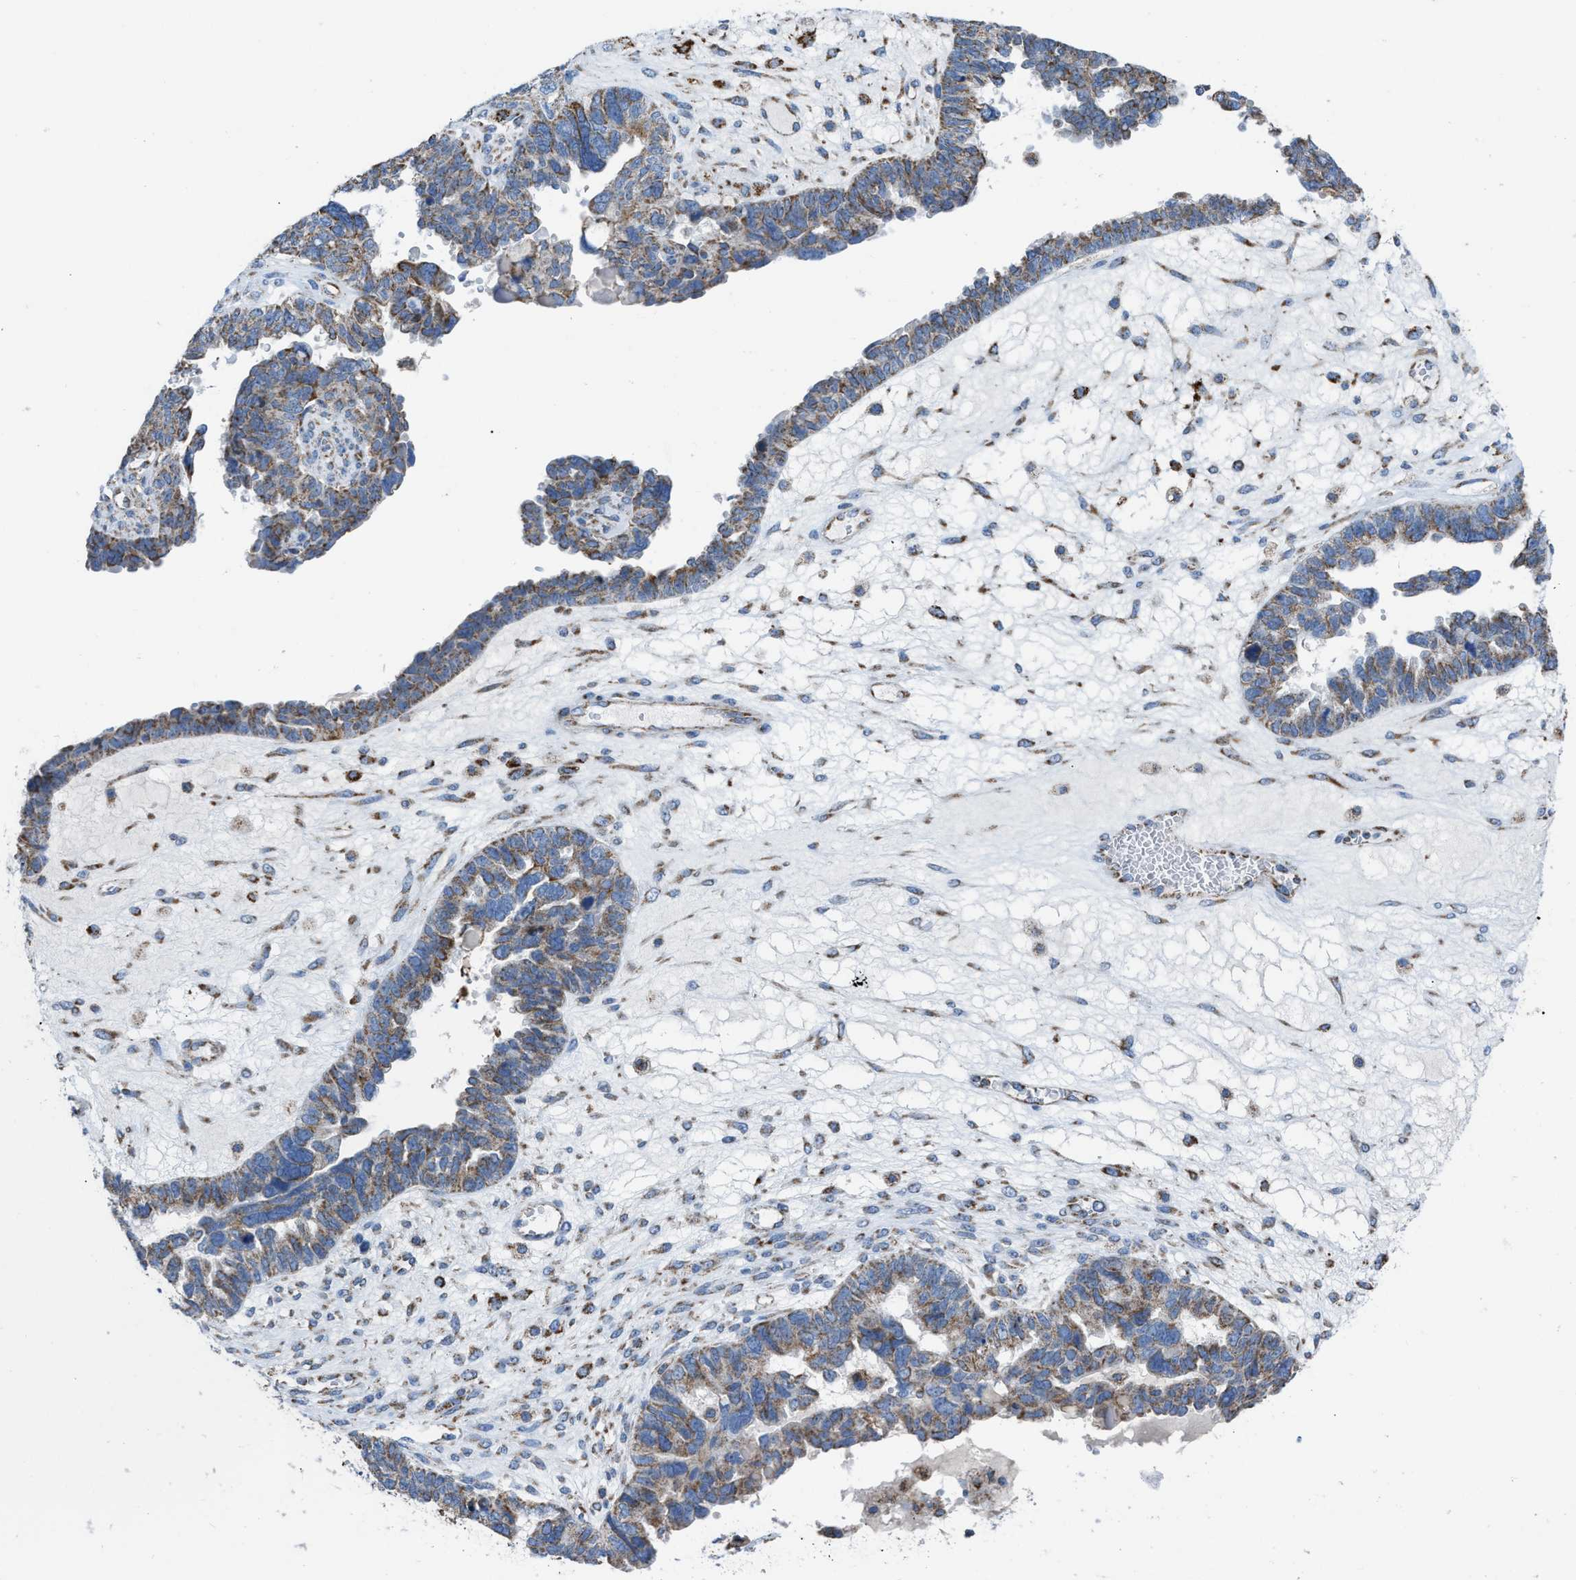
{"staining": {"intensity": "moderate", "quantity": ">75%", "location": "cytoplasmic/membranous"}, "tissue": "ovarian cancer", "cell_type": "Tumor cells", "image_type": "cancer", "snomed": [{"axis": "morphology", "description": "Cystadenocarcinoma, serous, NOS"}, {"axis": "topography", "description": "Ovary"}], "caption": "Protein analysis of ovarian serous cystadenocarcinoma tissue exhibits moderate cytoplasmic/membranous expression in approximately >75% of tumor cells. (DAB IHC, brown staining for protein, blue staining for nuclei).", "gene": "ETFB", "patient": {"sex": "female", "age": 79}}